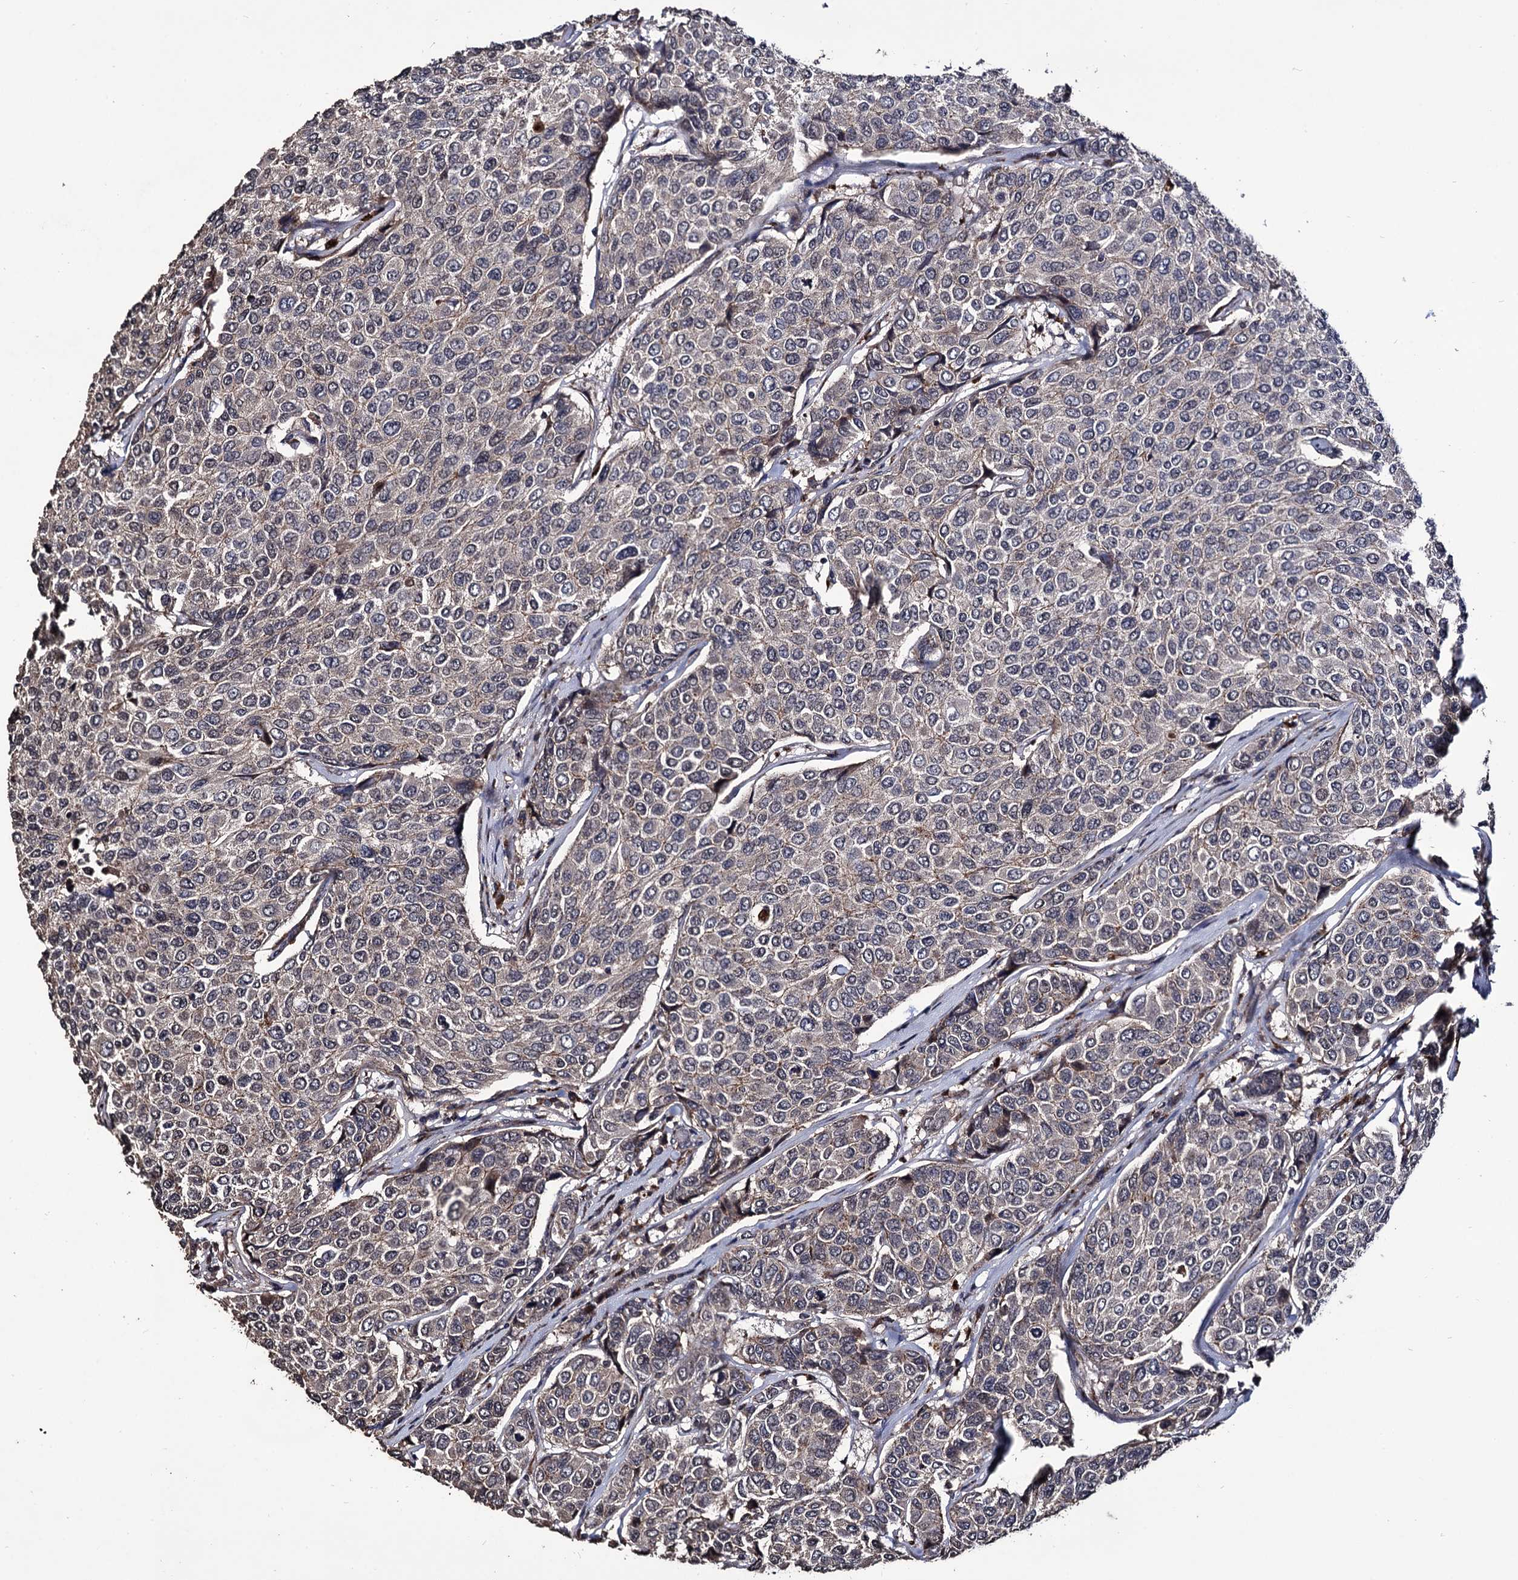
{"staining": {"intensity": "weak", "quantity": "<25%", "location": "cytoplasmic/membranous"}, "tissue": "breast cancer", "cell_type": "Tumor cells", "image_type": "cancer", "snomed": [{"axis": "morphology", "description": "Duct carcinoma"}, {"axis": "topography", "description": "Breast"}], "caption": "IHC micrograph of neoplastic tissue: human infiltrating ductal carcinoma (breast) stained with DAB reveals no significant protein expression in tumor cells.", "gene": "MICAL2", "patient": {"sex": "female", "age": 55}}